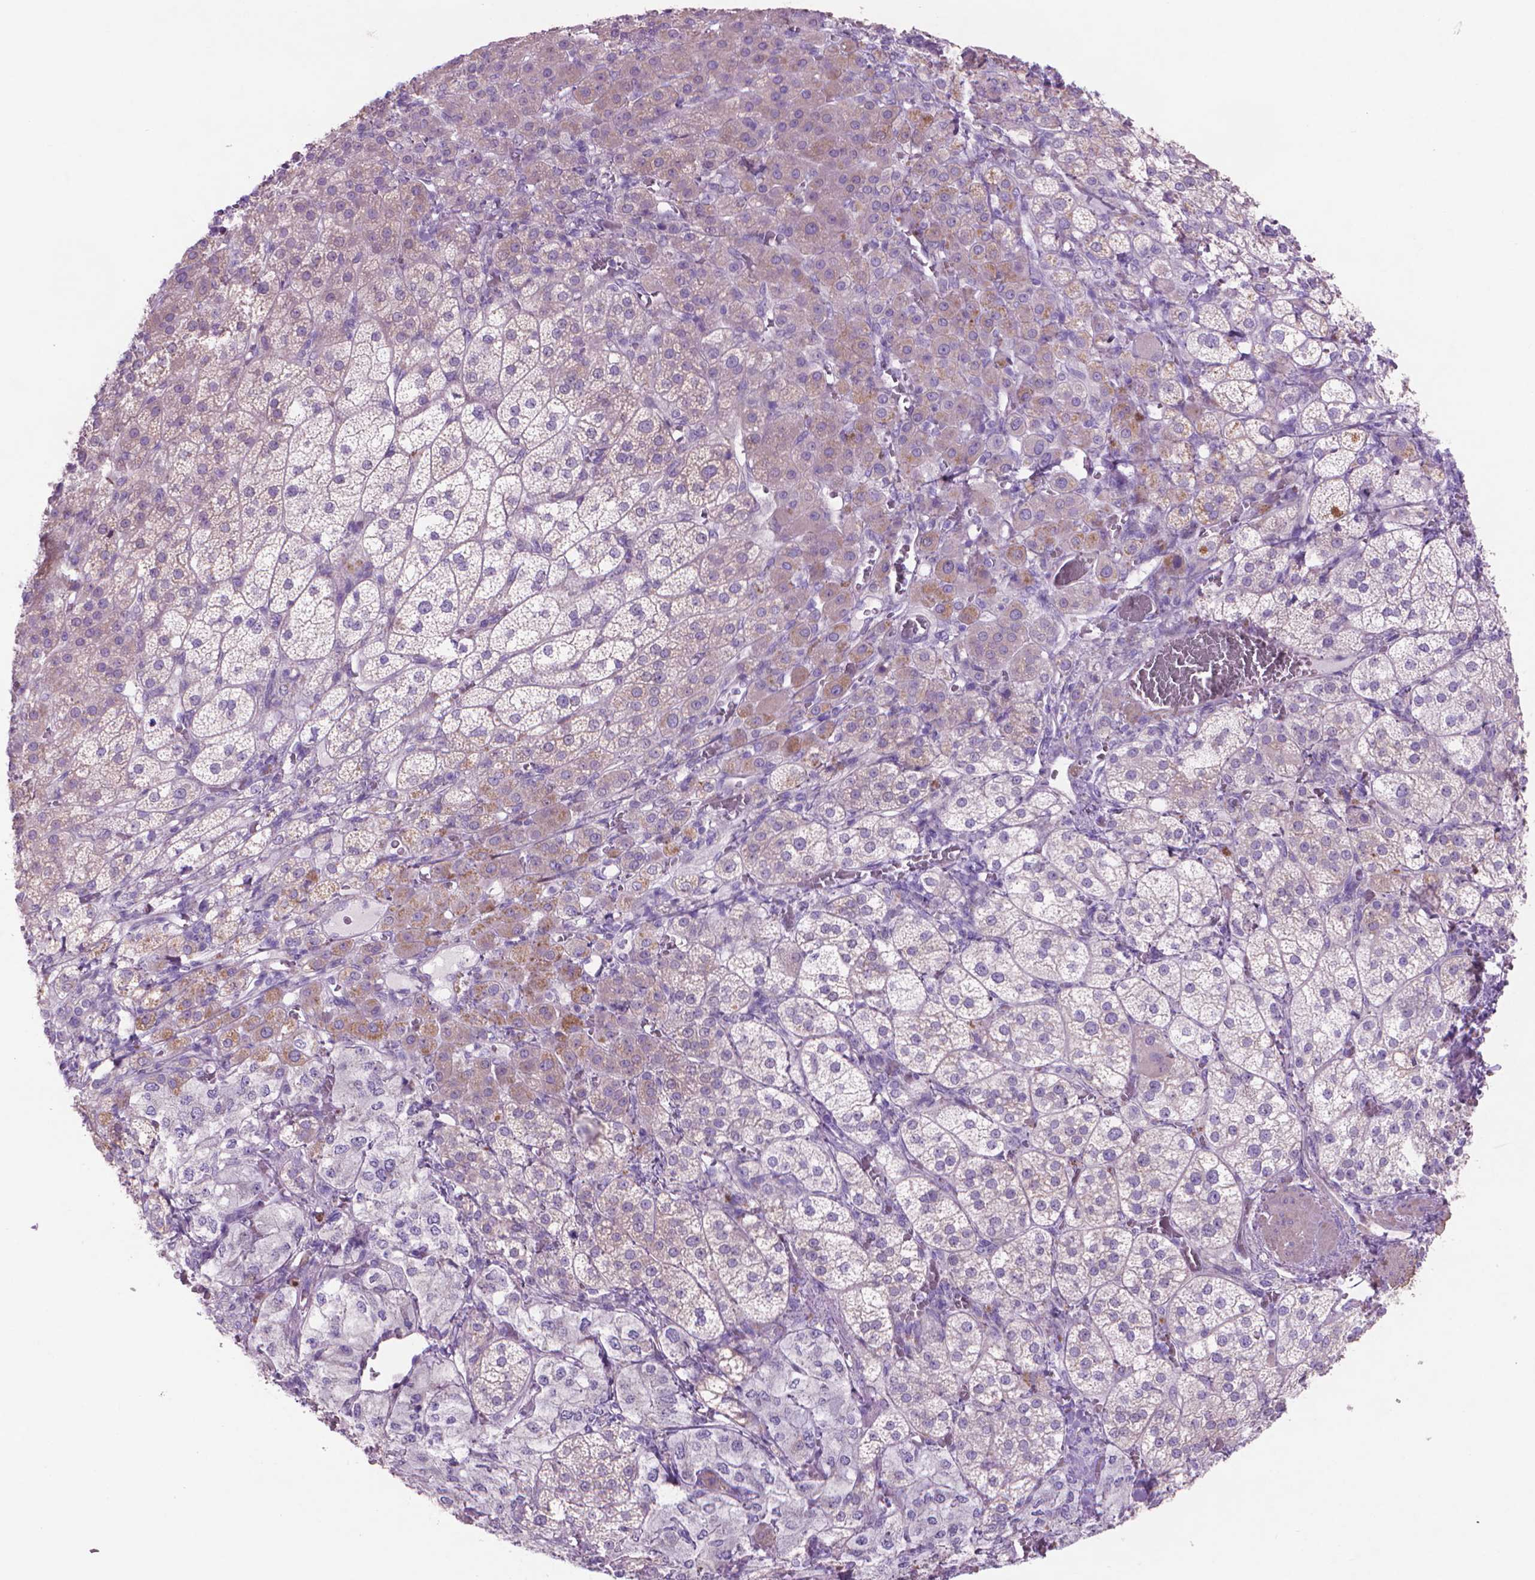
{"staining": {"intensity": "weak", "quantity": "25%-75%", "location": "cytoplasmic/membranous"}, "tissue": "adrenal gland", "cell_type": "Glandular cells", "image_type": "normal", "snomed": [{"axis": "morphology", "description": "Normal tissue, NOS"}, {"axis": "topography", "description": "Adrenal gland"}], "caption": "An IHC image of unremarkable tissue is shown. Protein staining in brown labels weak cytoplasmic/membranous positivity in adrenal gland within glandular cells. The protein of interest is shown in brown color, while the nuclei are stained blue.", "gene": "AQP10", "patient": {"sex": "female", "age": 60}}